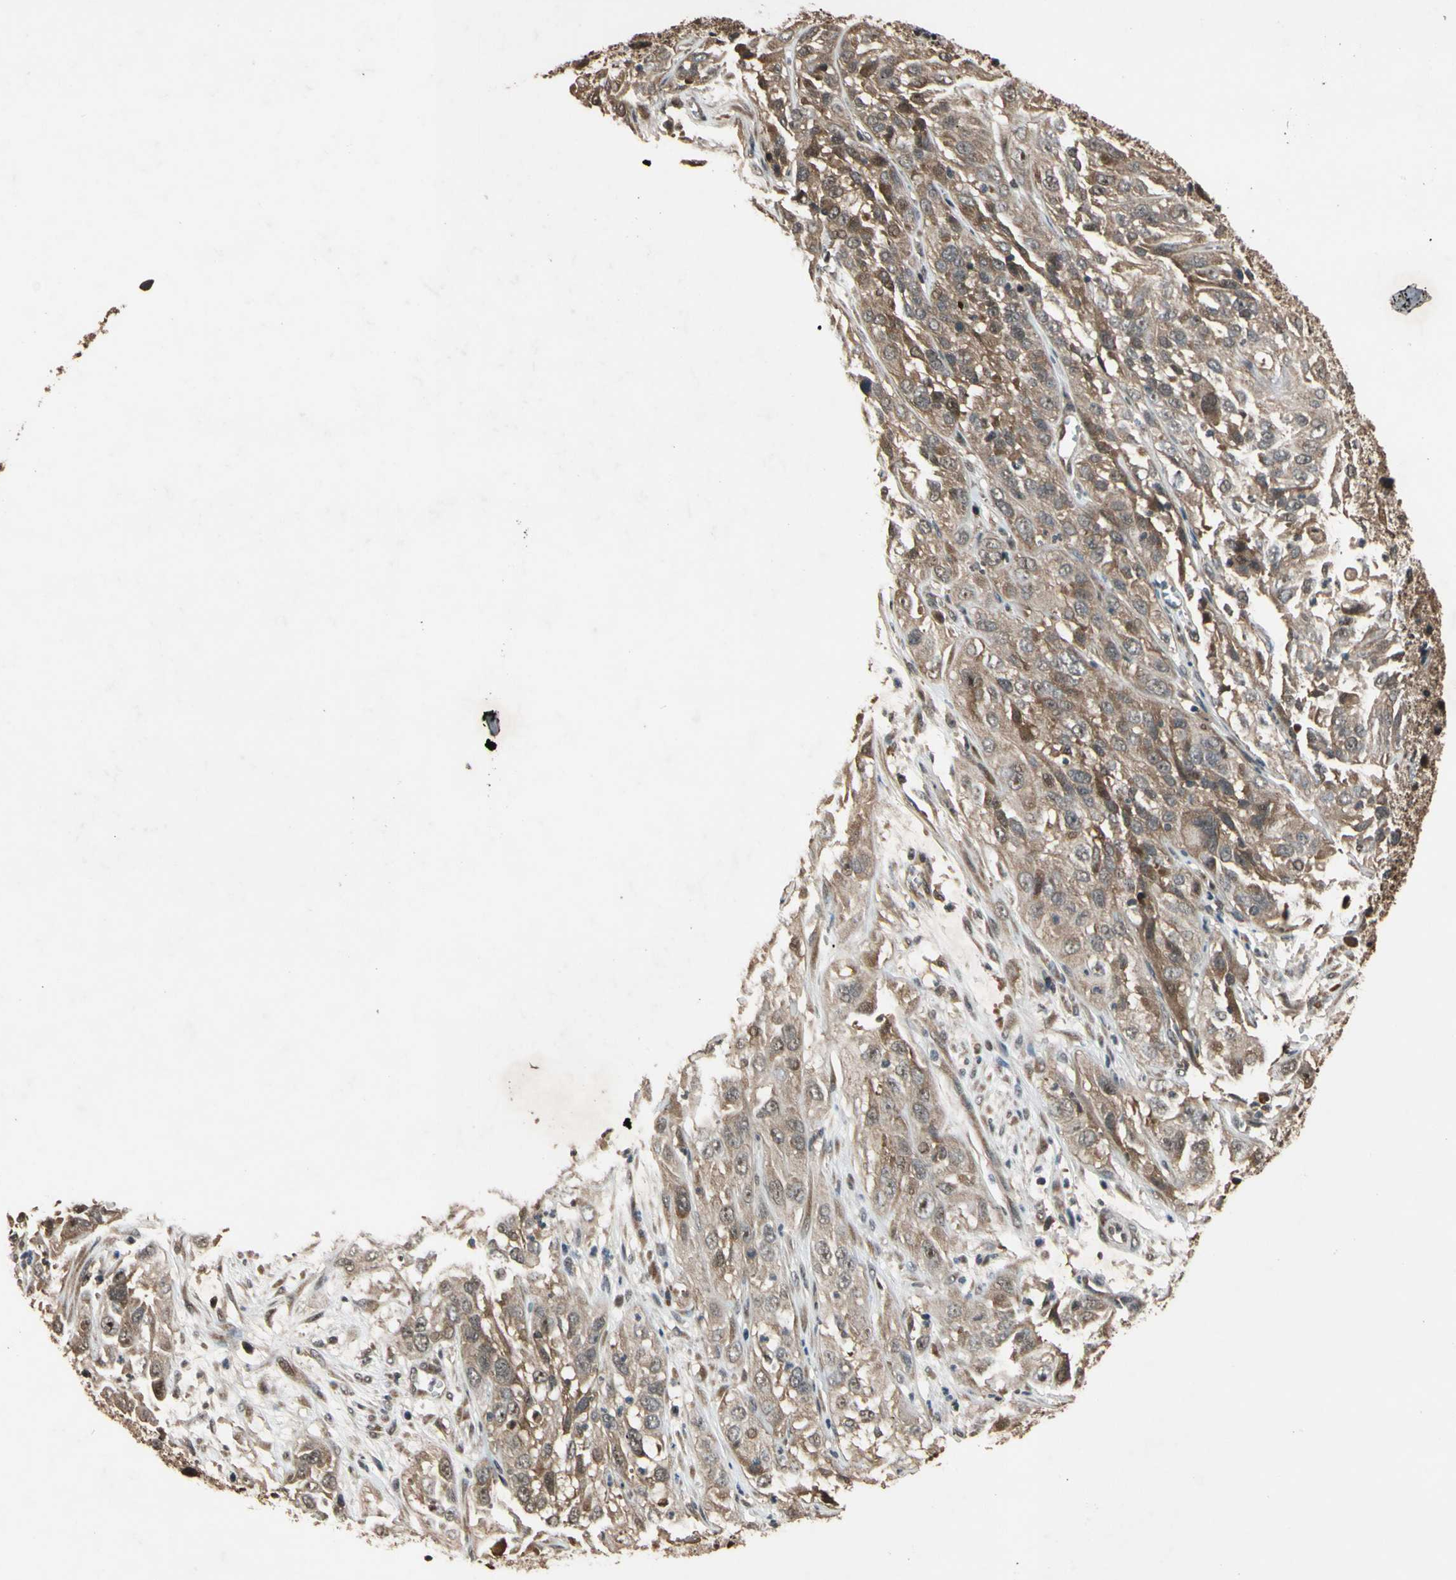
{"staining": {"intensity": "moderate", "quantity": ">75%", "location": "cytoplasmic/membranous"}, "tissue": "cervical cancer", "cell_type": "Tumor cells", "image_type": "cancer", "snomed": [{"axis": "morphology", "description": "Squamous cell carcinoma, NOS"}, {"axis": "topography", "description": "Cervix"}], "caption": "A micrograph showing moderate cytoplasmic/membranous expression in about >75% of tumor cells in squamous cell carcinoma (cervical), as visualized by brown immunohistochemical staining.", "gene": "TMEM230", "patient": {"sex": "female", "age": 32}}